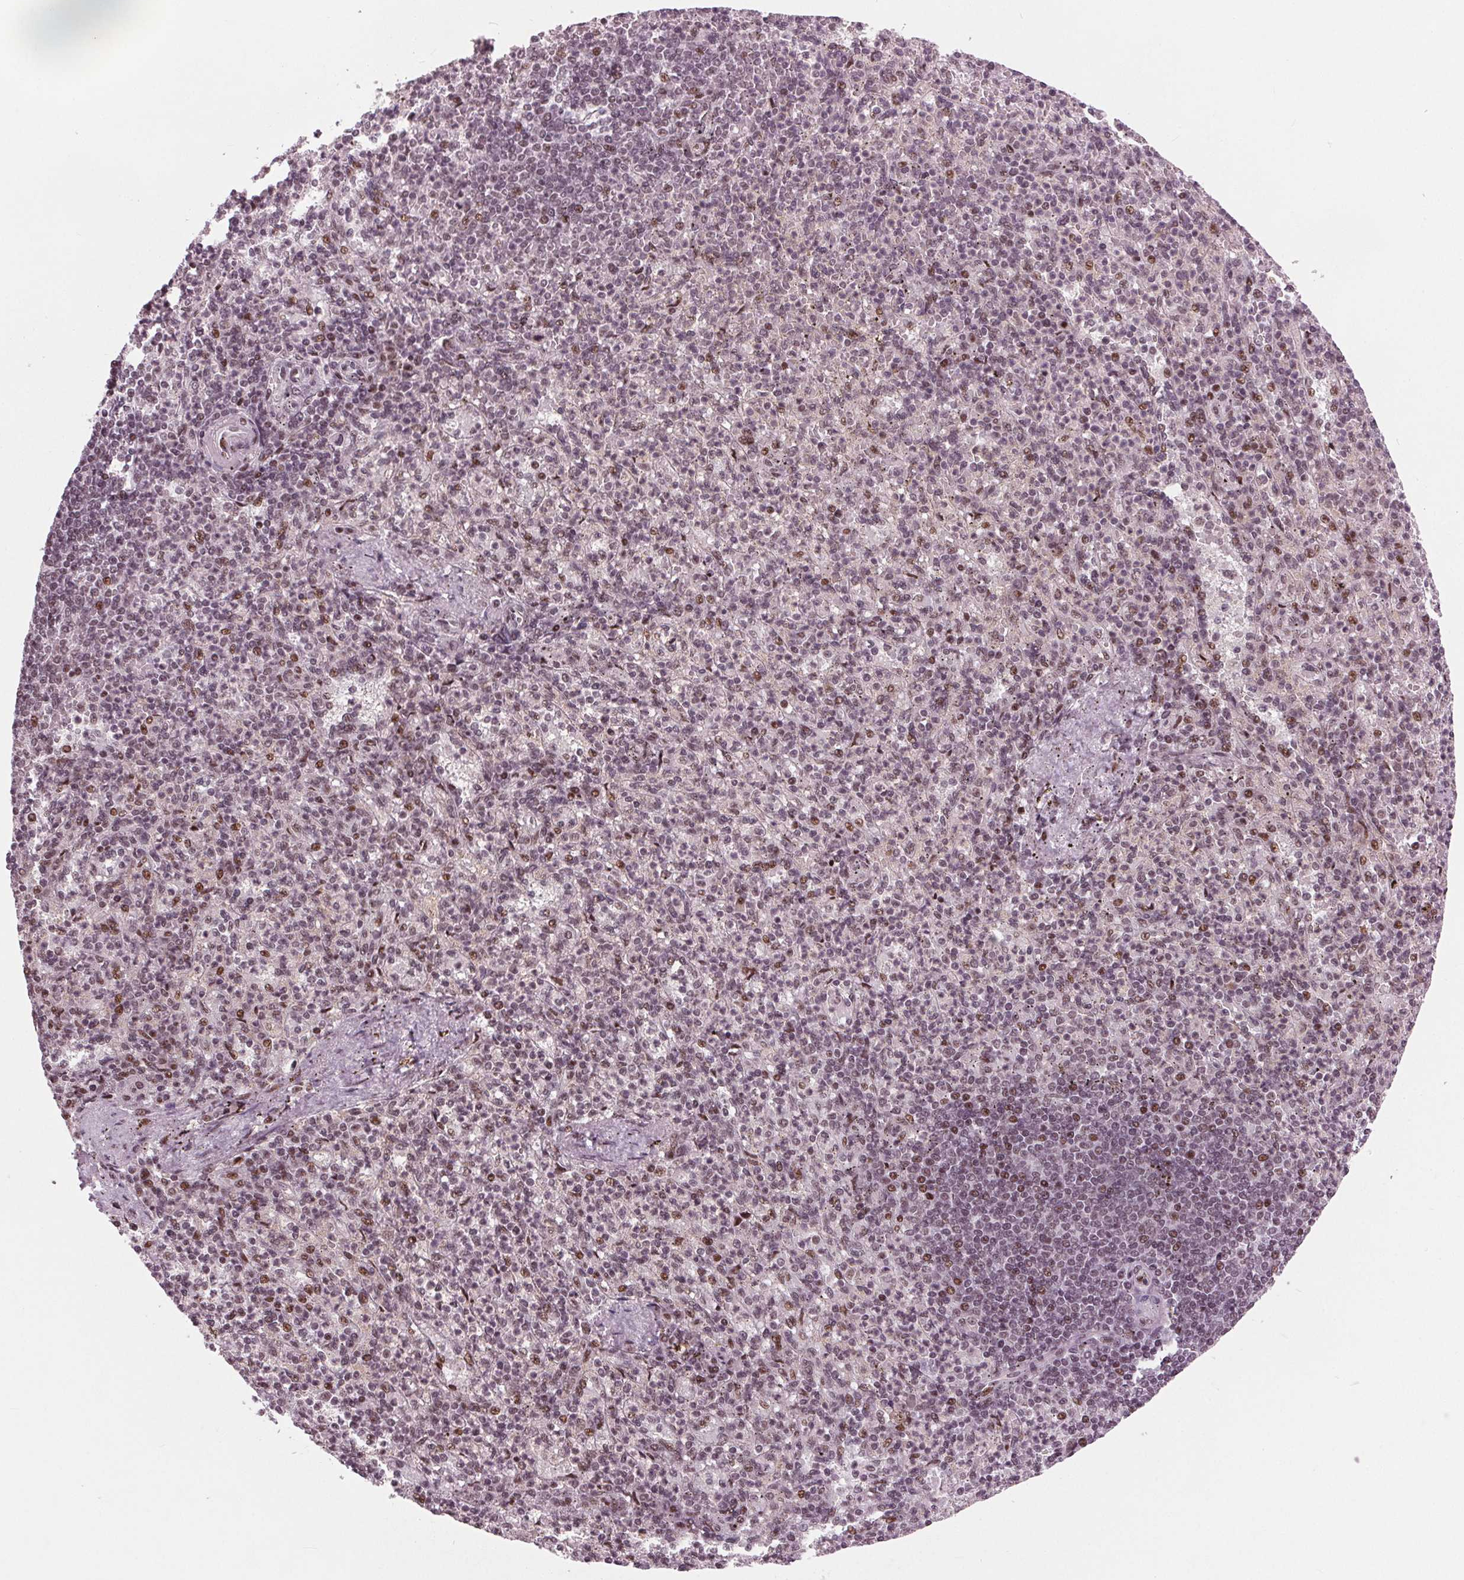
{"staining": {"intensity": "weak", "quantity": "25%-75%", "location": "nuclear"}, "tissue": "spleen", "cell_type": "Cells in red pulp", "image_type": "normal", "snomed": [{"axis": "morphology", "description": "Normal tissue, NOS"}, {"axis": "topography", "description": "Spleen"}], "caption": "A histopathology image of human spleen stained for a protein demonstrates weak nuclear brown staining in cells in red pulp.", "gene": "TTC34", "patient": {"sex": "female", "age": 74}}